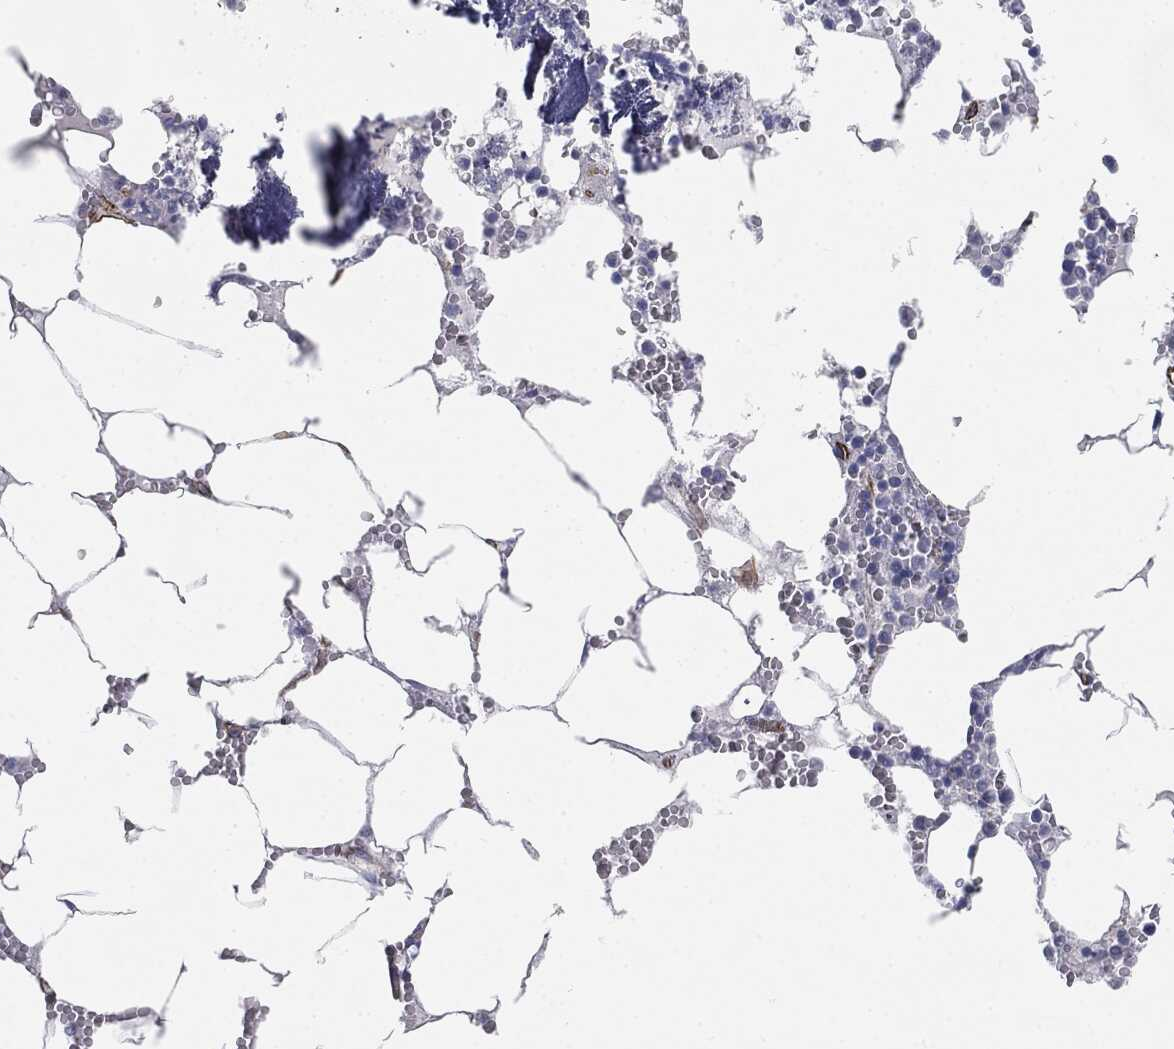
{"staining": {"intensity": "negative", "quantity": "none", "location": "none"}, "tissue": "bone marrow", "cell_type": "Hematopoietic cells", "image_type": "normal", "snomed": [{"axis": "morphology", "description": "Normal tissue, NOS"}, {"axis": "topography", "description": "Bone marrow"}], "caption": "DAB (3,3'-diaminobenzidine) immunohistochemical staining of benign human bone marrow exhibits no significant expression in hematopoietic cells.", "gene": "MUC5AC", "patient": {"sex": "female", "age": 64}}